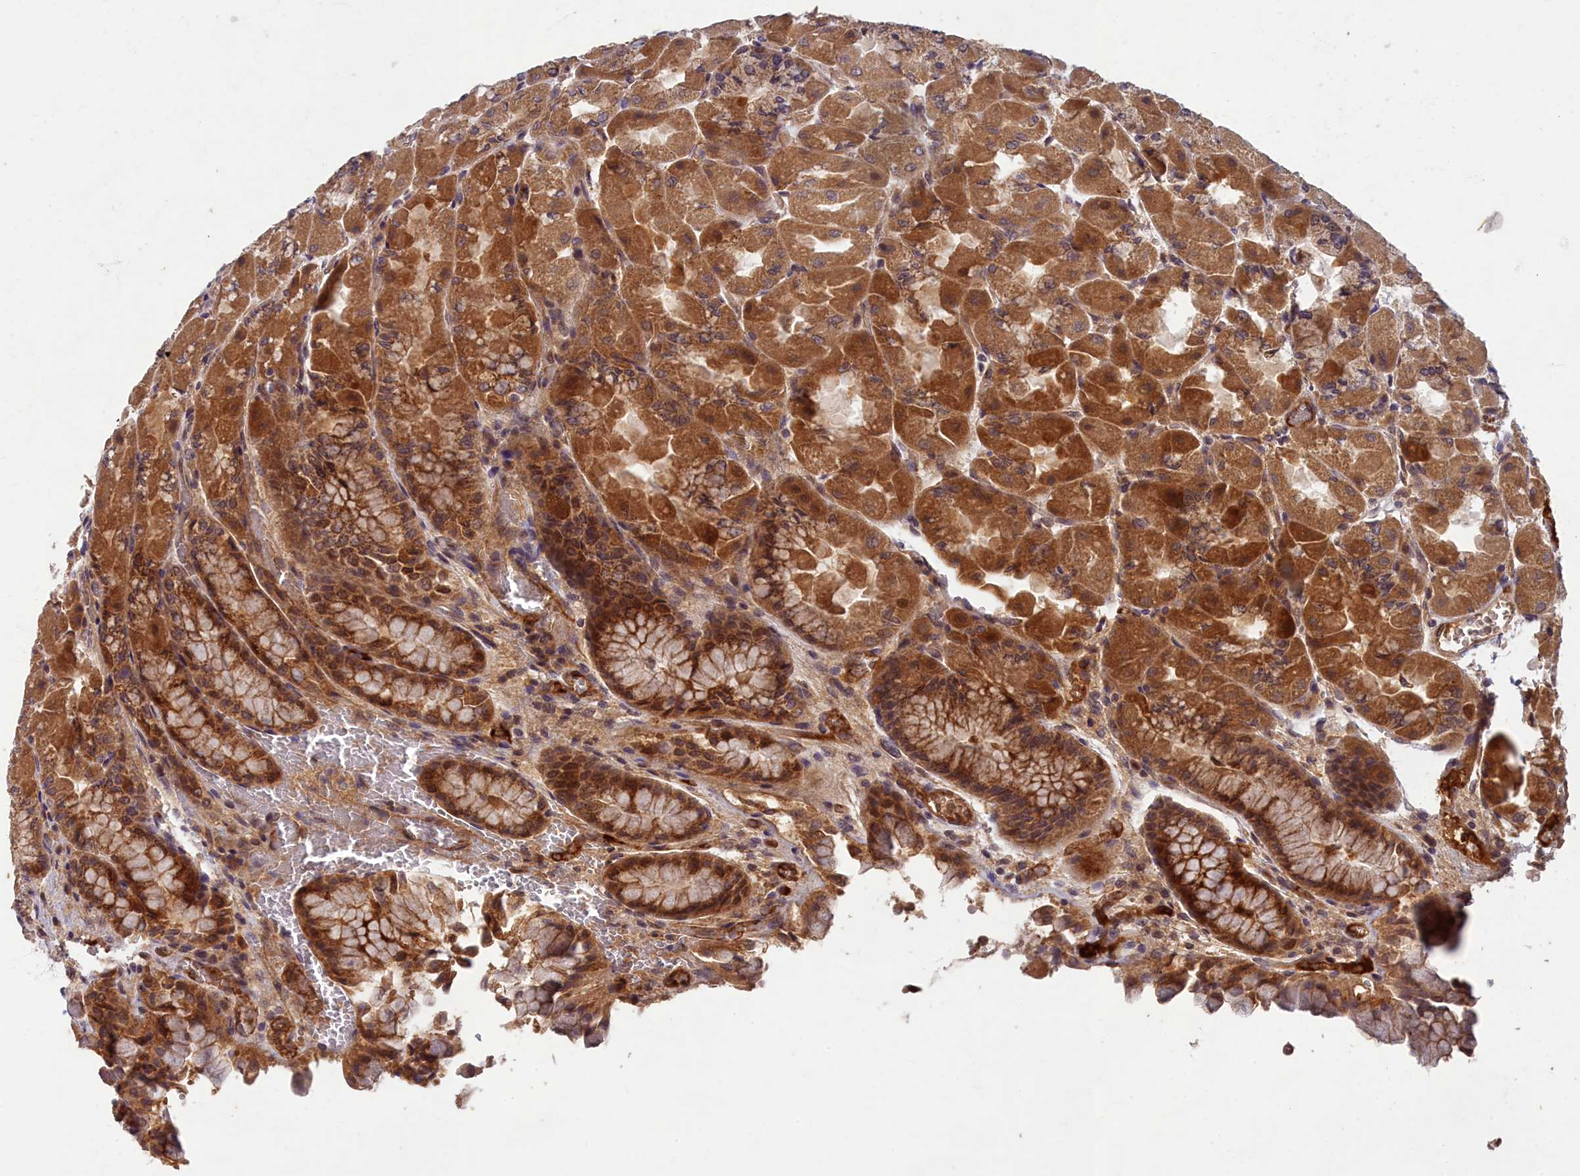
{"staining": {"intensity": "strong", "quantity": ">75%", "location": "cytoplasmic/membranous,nuclear"}, "tissue": "stomach", "cell_type": "Glandular cells", "image_type": "normal", "snomed": [{"axis": "morphology", "description": "Normal tissue, NOS"}, {"axis": "topography", "description": "Stomach"}], "caption": "Immunohistochemistry micrograph of unremarkable human stomach stained for a protein (brown), which exhibits high levels of strong cytoplasmic/membranous,nuclear staining in approximately >75% of glandular cells.", "gene": "EARS2", "patient": {"sex": "female", "age": 61}}